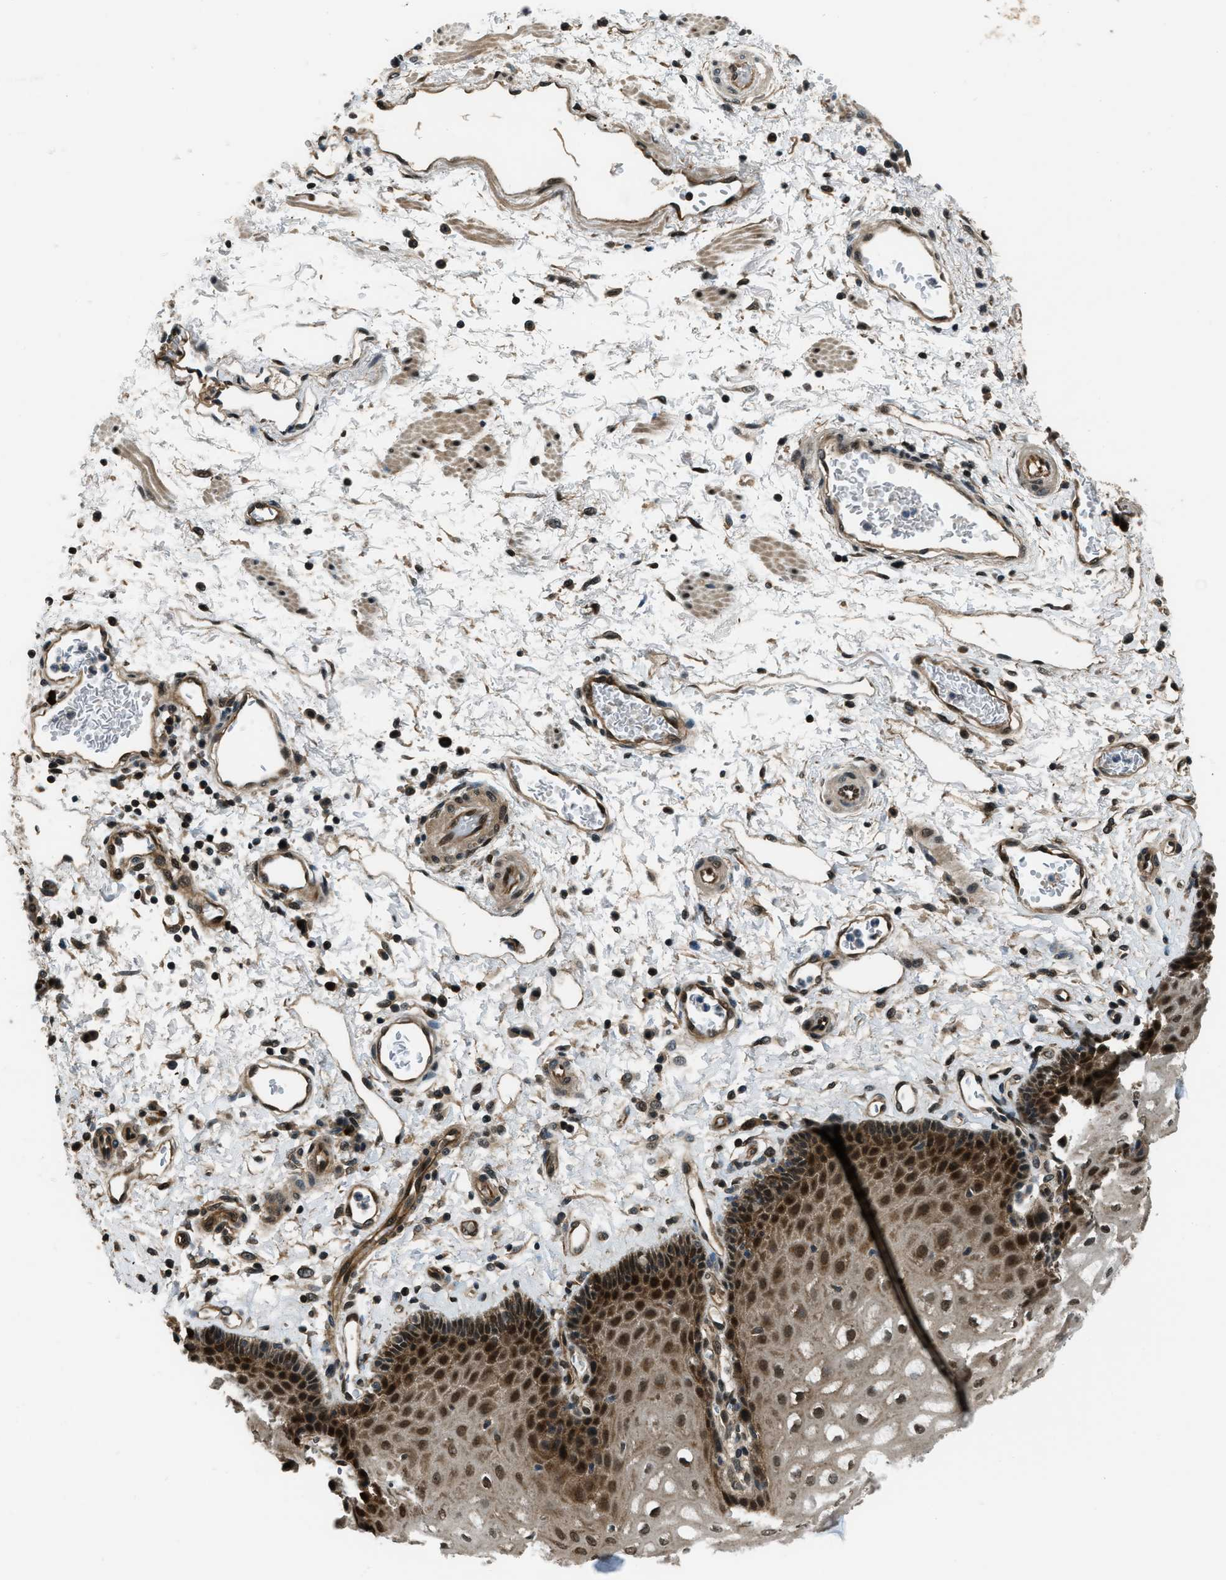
{"staining": {"intensity": "strong", "quantity": ">75%", "location": "cytoplasmic/membranous,nuclear"}, "tissue": "esophagus", "cell_type": "Squamous epithelial cells", "image_type": "normal", "snomed": [{"axis": "morphology", "description": "Normal tissue, NOS"}, {"axis": "topography", "description": "Esophagus"}], "caption": "Immunohistochemistry of normal human esophagus shows high levels of strong cytoplasmic/membranous,nuclear positivity in about >75% of squamous epithelial cells. (DAB = brown stain, brightfield microscopy at high magnification).", "gene": "NUDCD3", "patient": {"sex": "male", "age": 54}}